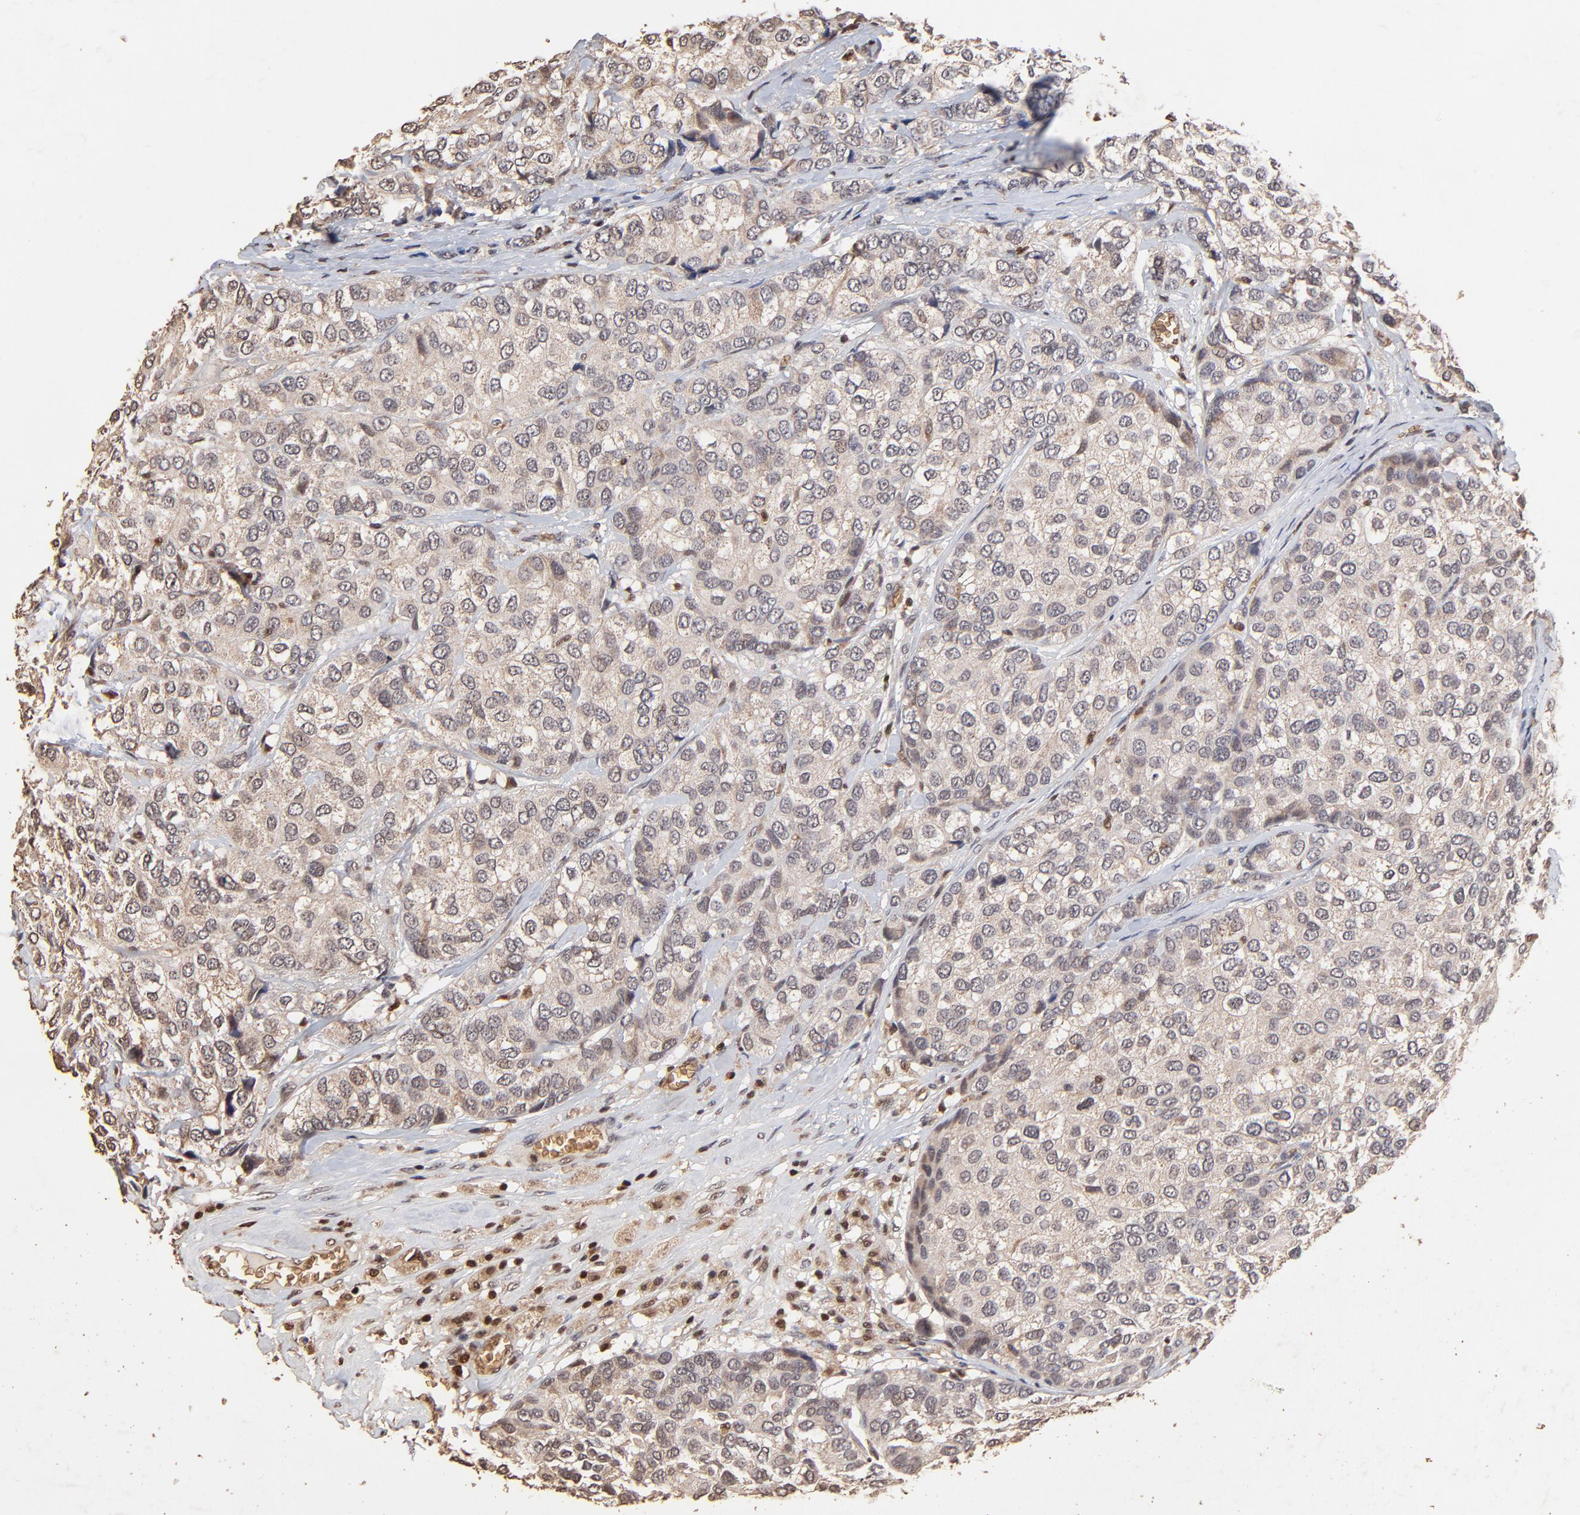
{"staining": {"intensity": "weak", "quantity": ">75%", "location": "cytoplasmic/membranous"}, "tissue": "breast cancer", "cell_type": "Tumor cells", "image_type": "cancer", "snomed": [{"axis": "morphology", "description": "Duct carcinoma"}, {"axis": "topography", "description": "Breast"}], "caption": "Immunohistochemical staining of breast infiltrating ductal carcinoma displays low levels of weak cytoplasmic/membranous protein expression in about >75% of tumor cells.", "gene": "CASP1", "patient": {"sex": "female", "age": 68}}